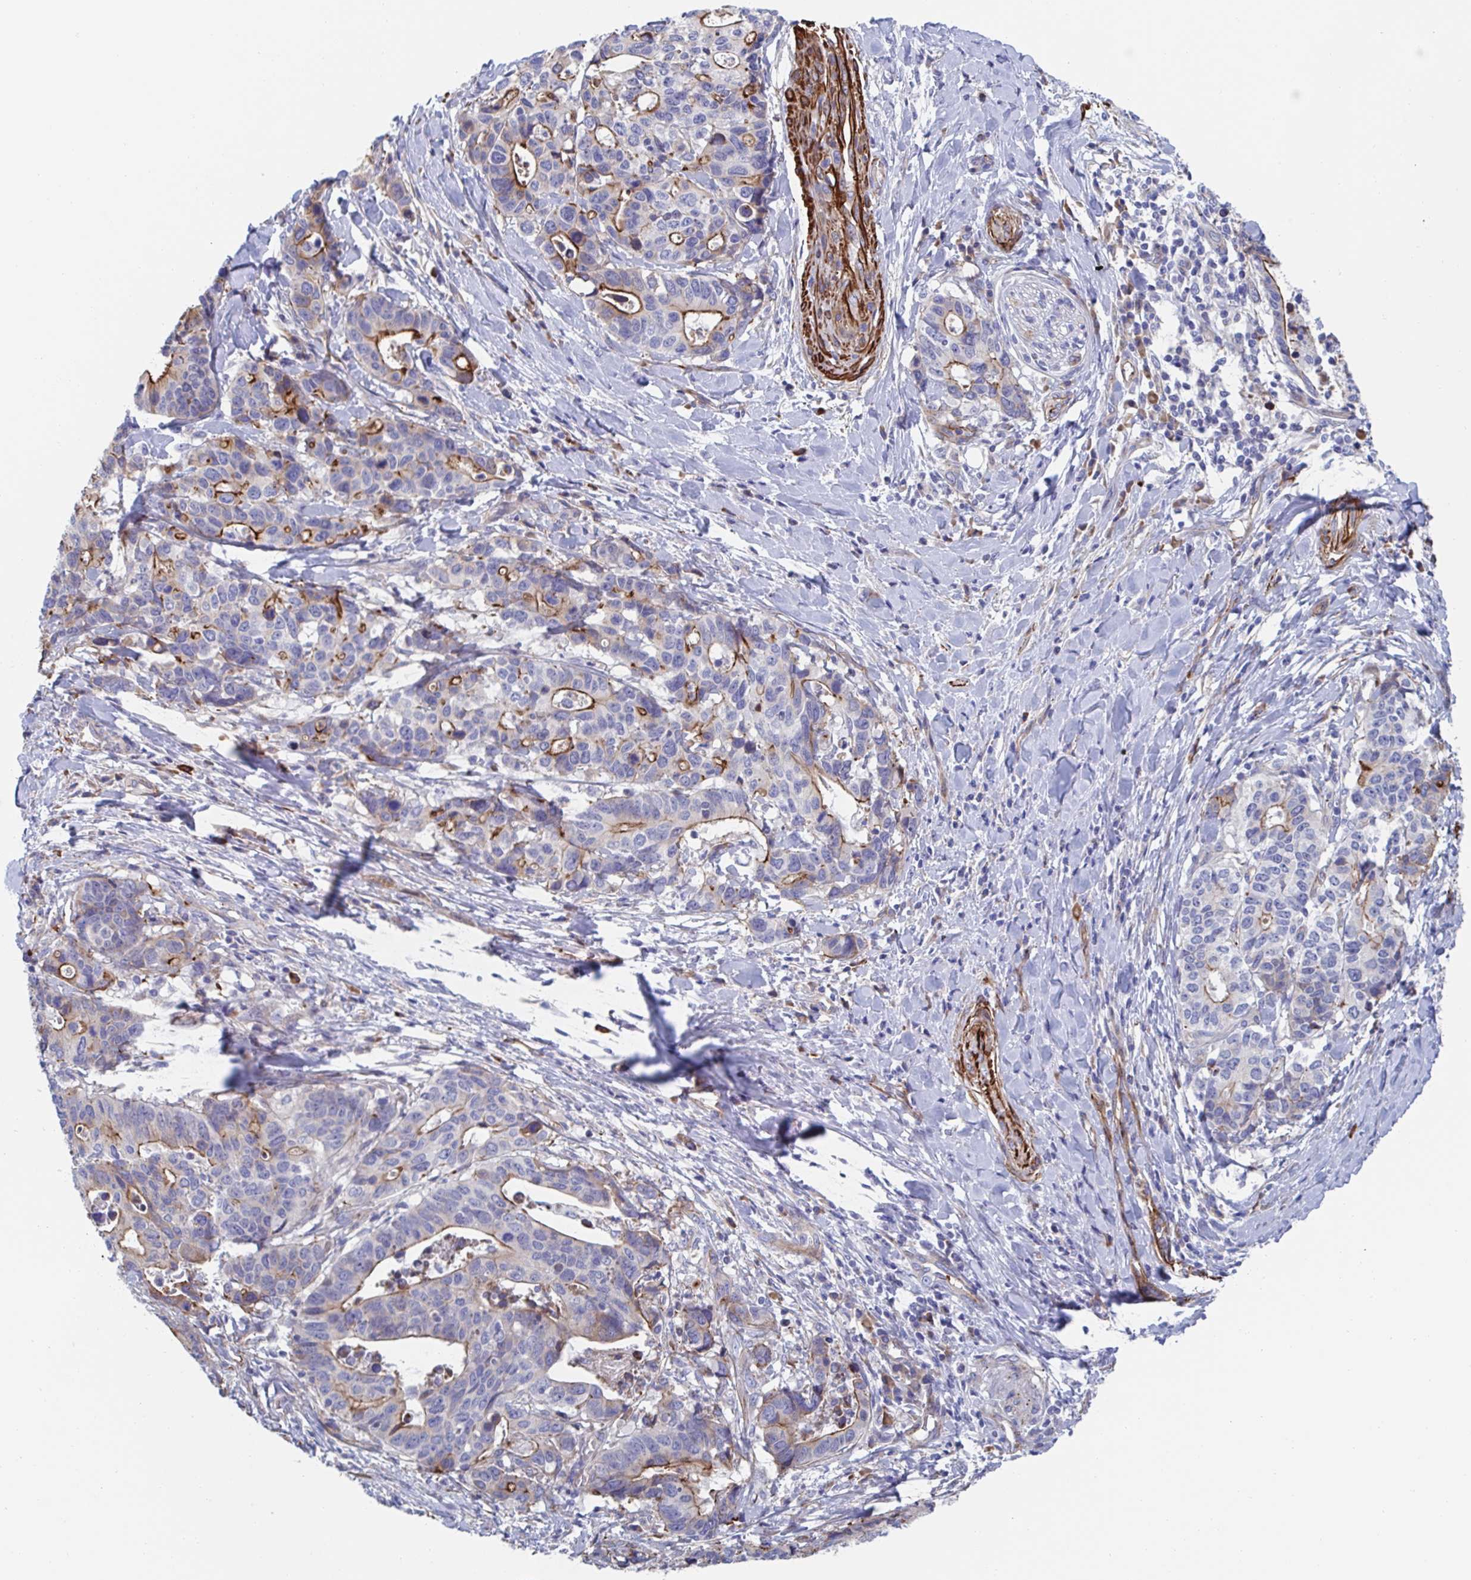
{"staining": {"intensity": "moderate", "quantity": "25%-75%", "location": "cytoplasmic/membranous"}, "tissue": "stomach cancer", "cell_type": "Tumor cells", "image_type": "cancer", "snomed": [{"axis": "morphology", "description": "Adenocarcinoma, NOS"}, {"axis": "topography", "description": "Stomach, upper"}], "caption": "Stomach adenocarcinoma was stained to show a protein in brown. There is medium levels of moderate cytoplasmic/membranous positivity in approximately 25%-75% of tumor cells.", "gene": "KLC3", "patient": {"sex": "female", "age": 67}}